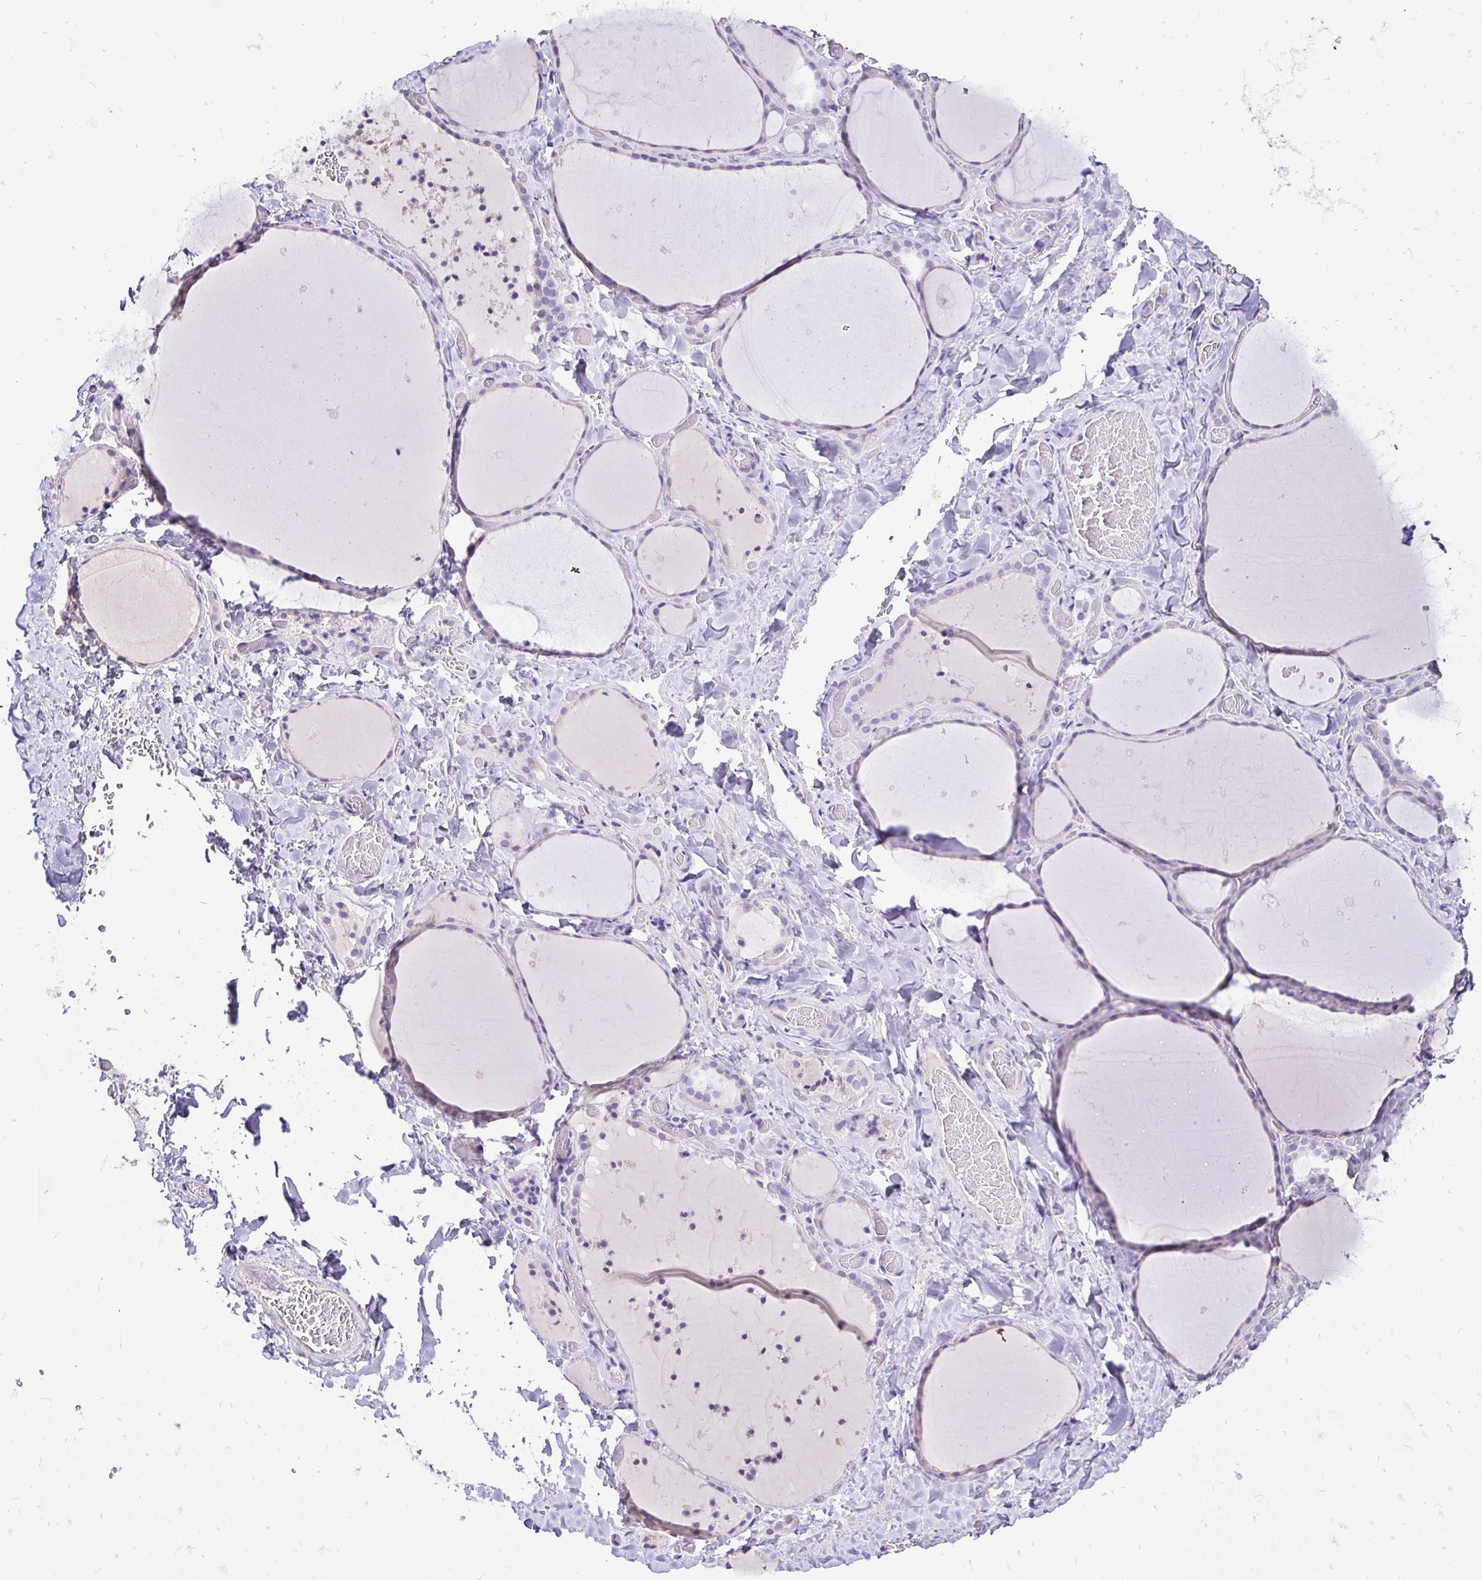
{"staining": {"intensity": "negative", "quantity": "none", "location": "none"}, "tissue": "thyroid gland", "cell_type": "Glandular cells", "image_type": "normal", "snomed": [{"axis": "morphology", "description": "Normal tissue, NOS"}, {"axis": "topography", "description": "Thyroid gland"}], "caption": "This is a micrograph of immunohistochemistry (IHC) staining of benign thyroid gland, which shows no expression in glandular cells. (Stains: DAB (3,3'-diaminobenzidine) immunohistochemistry with hematoxylin counter stain, Microscopy: brightfield microscopy at high magnification).", "gene": "TAF1D", "patient": {"sex": "female", "age": 36}}